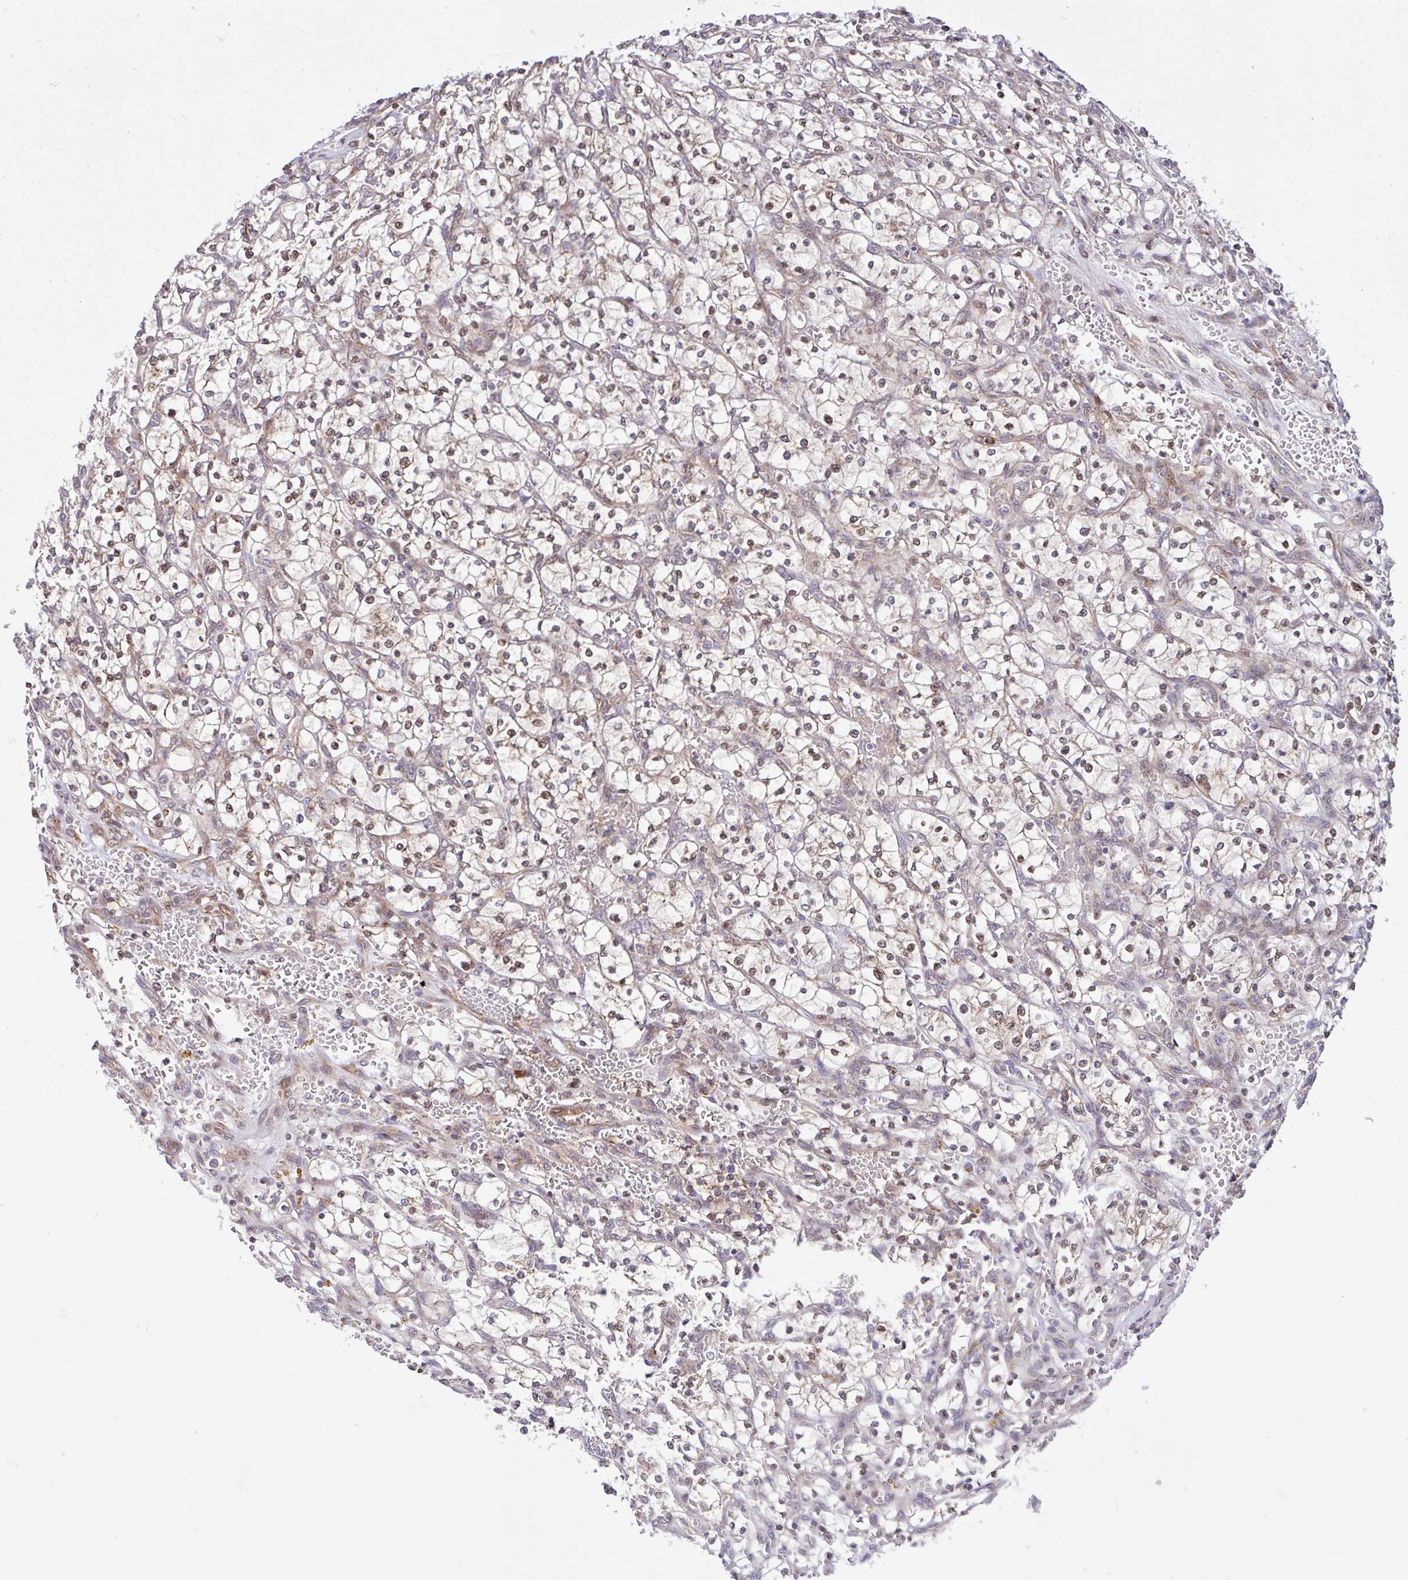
{"staining": {"intensity": "weak", "quantity": "25%-75%", "location": "cytoplasmic/membranous"}, "tissue": "renal cancer", "cell_type": "Tumor cells", "image_type": "cancer", "snomed": [{"axis": "morphology", "description": "Adenocarcinoma, NOS"}, {"axis": "topography", "description": "Kidney"}], "caption": "A photomicrograph showing weak cytoplasmic/membranous staining in about 25%-75% of tumor cells in renal cancer, as visualized by brown immunohistochemical staining.", "gene": "NTPCR", "patient": {"sex": "female", "age": 64}}